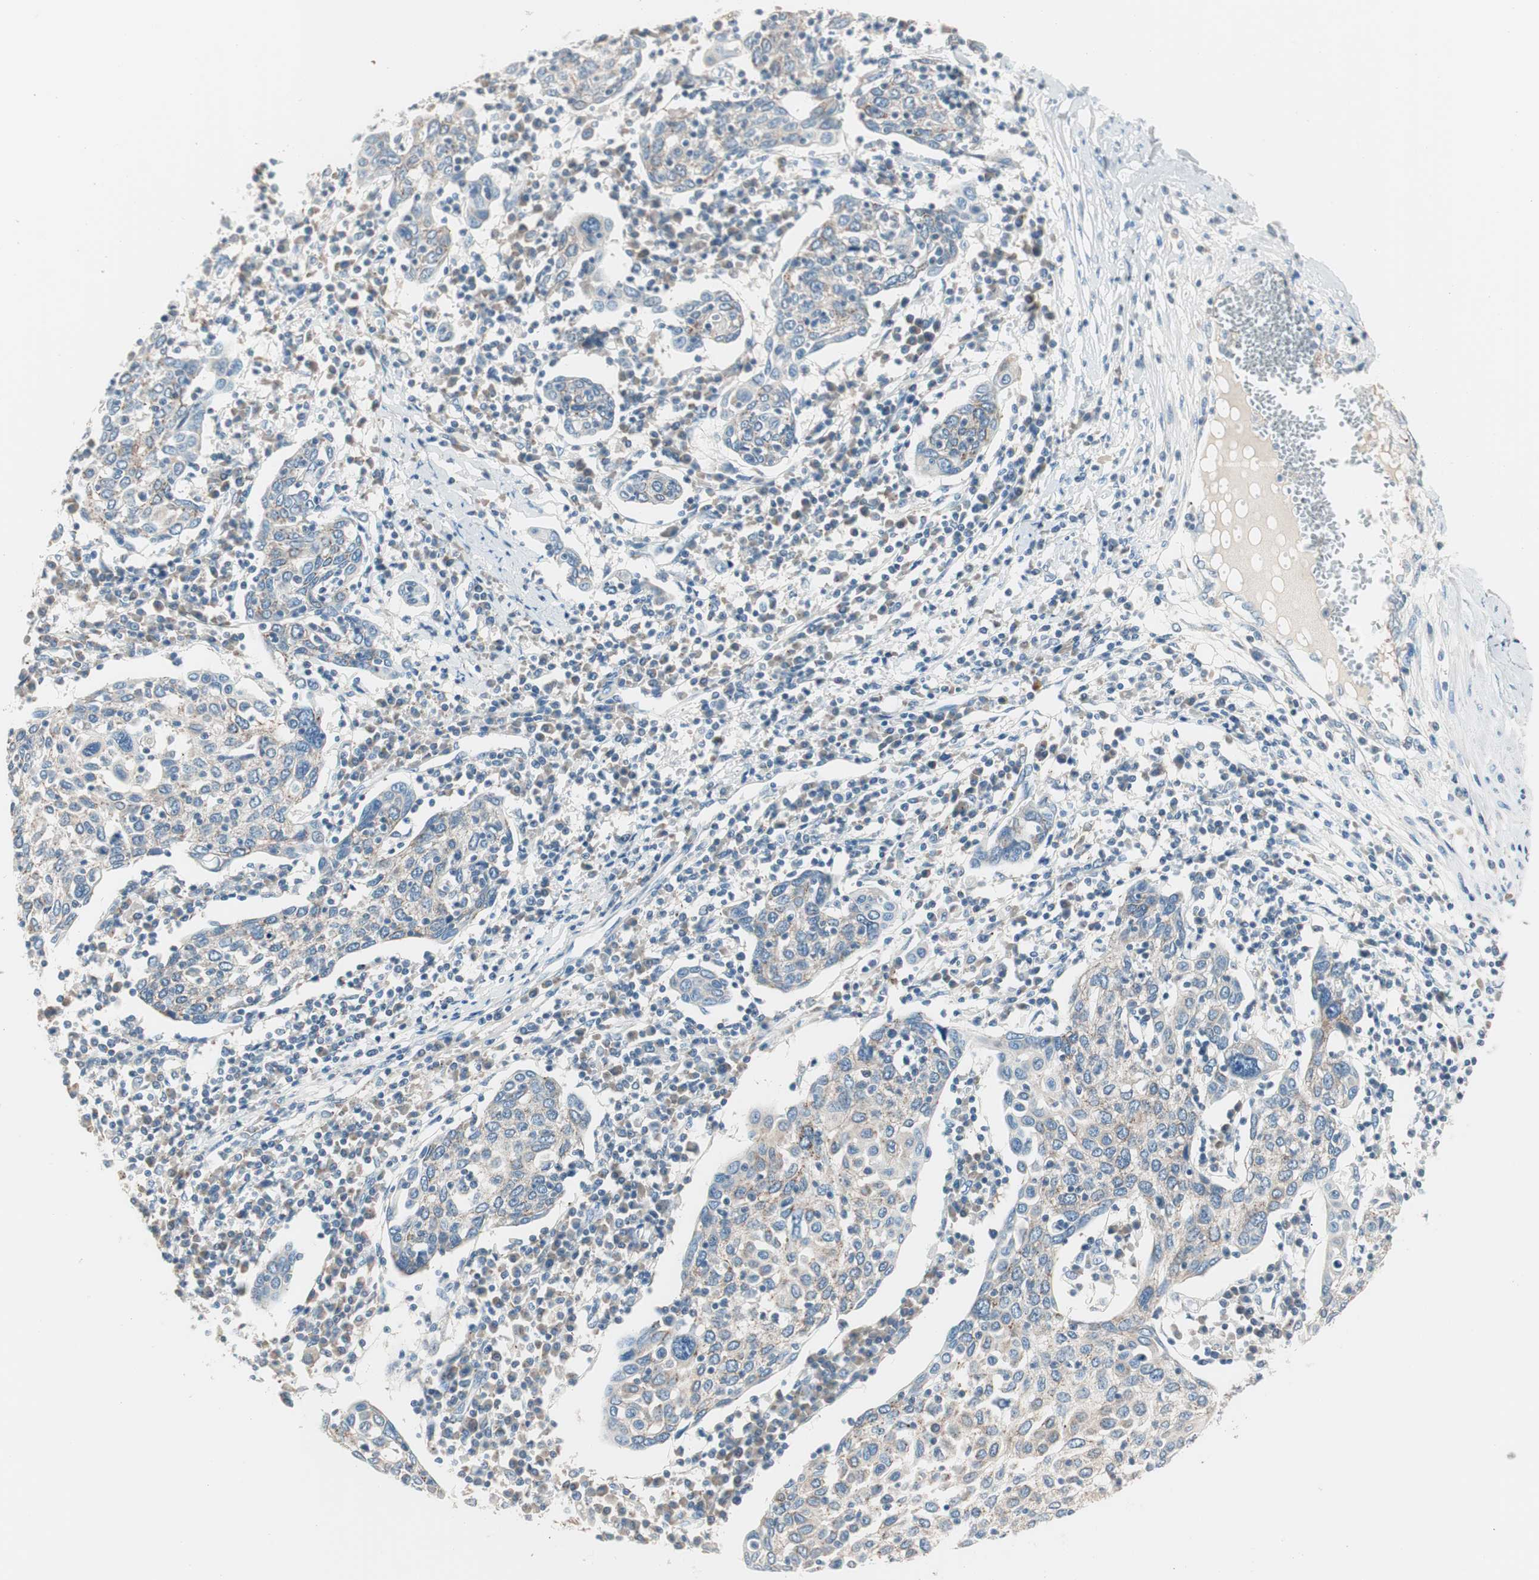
{"staining": {"intensity": "weak", "quantity": "<25%", "location": "cytoplasmic/membranous"}, "tissue": "cervical cancer", "cell_type": "Tumor cells", "image_type": "cancer", "snomed": [{"axis": "morphology", "description": "Squamous cell carcinoma, NOS"}, {"axis": "topography", "description": "Cervix"}], "caption": "A micrograph of human cervical cancer is negative for staining in tumor cells.", "gene": "RAD54B", "patient": {"sex": "female", "age": 40}}